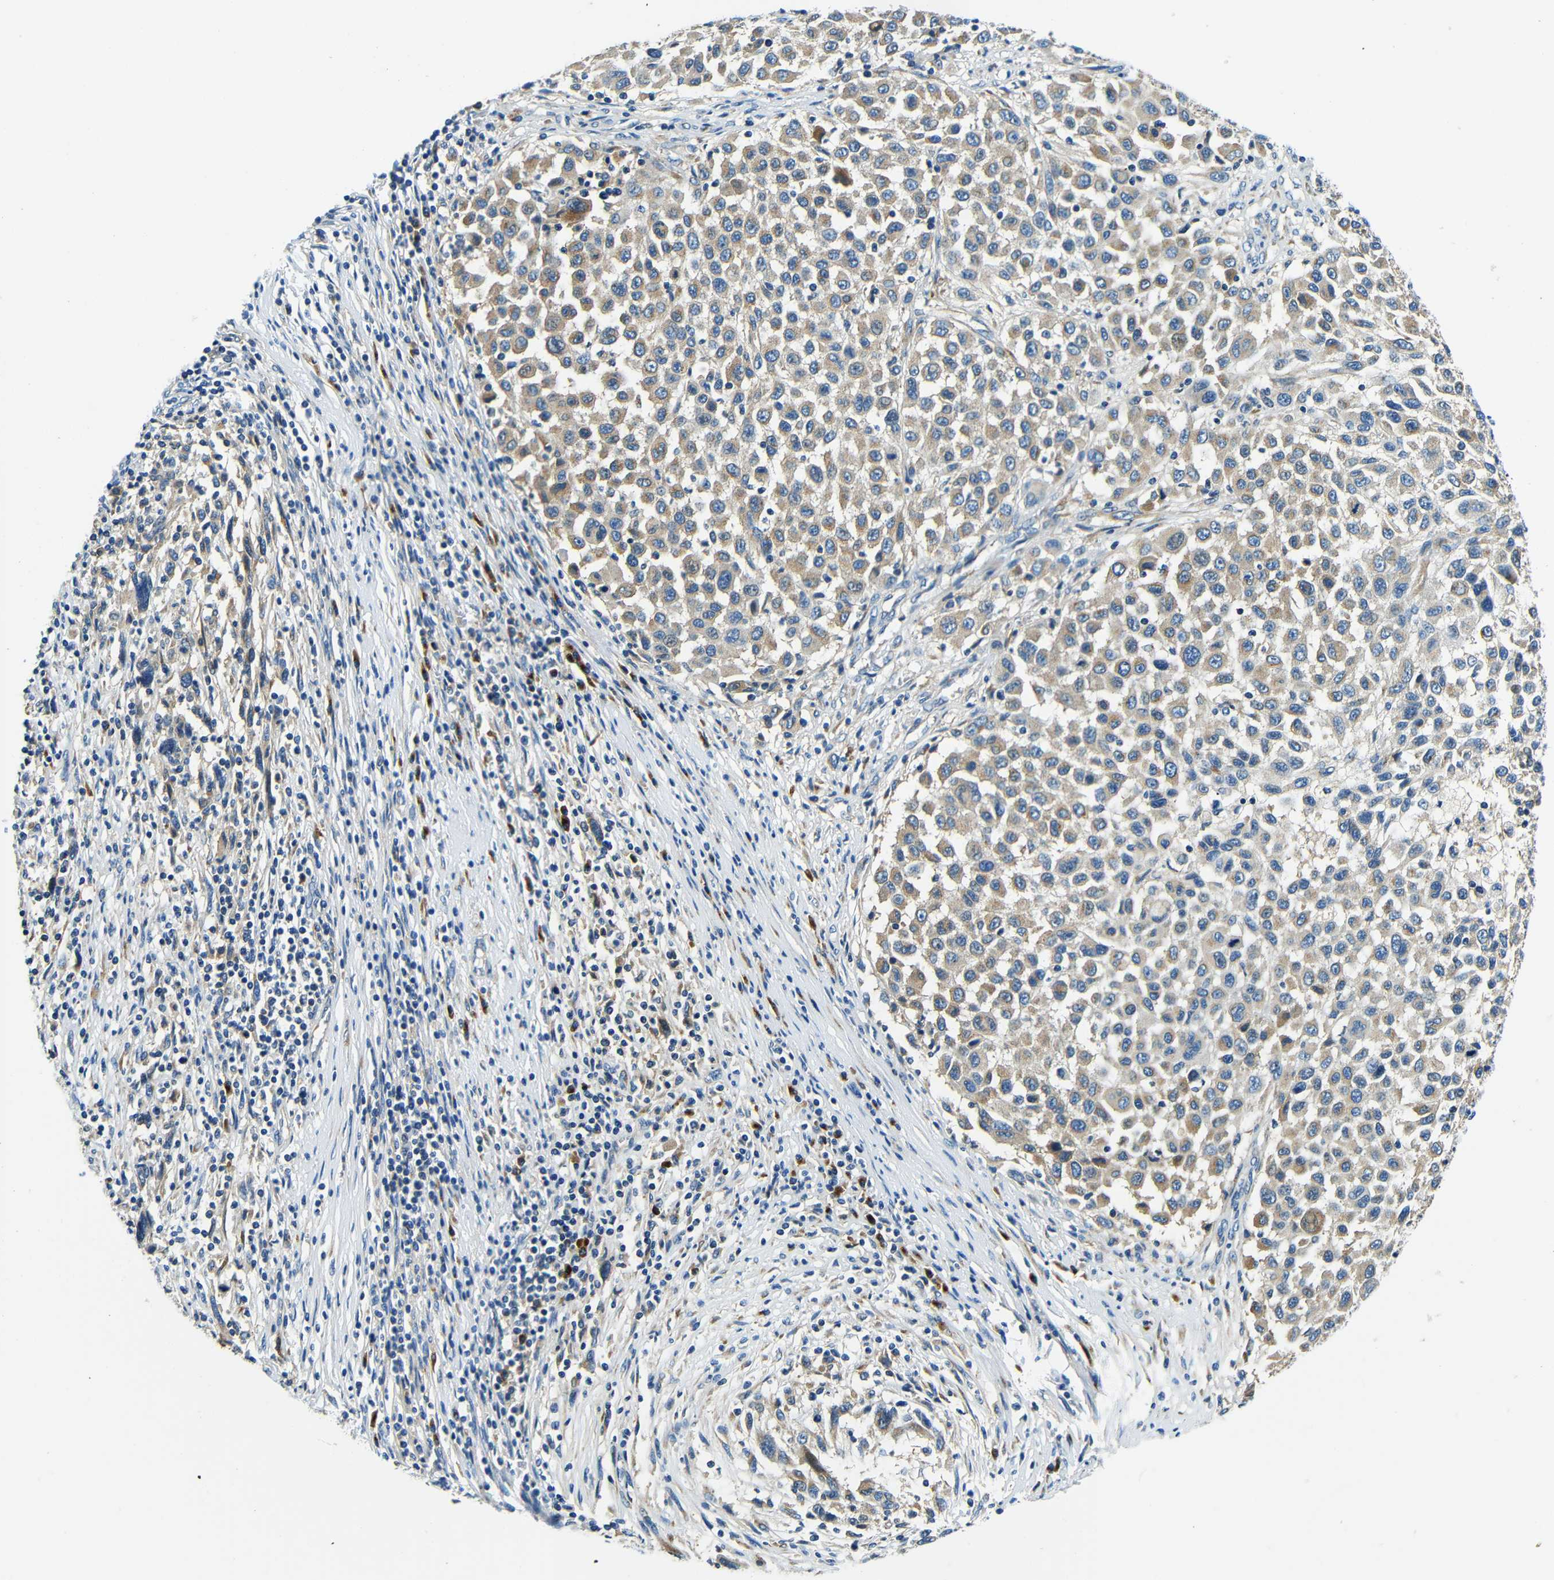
{"staining": {"intensity": "weak", "quantity": ">75%", "location": "cytoplasmic/membranous"}, "tissue": "melanoma", "cell_type": "Tumor cells", "image_type": "cancer", "snomed": [{"axis": "morphology", "description": "Malignant melanoma, Metastatic site"}, {"axis": "topography", "description": "Lymph node"}], "caption": "Malignant melanoma (metastatic site) was stained to show a protein in brown. There is low levels of weak cytoplasmic/membranous staining in approximately >75% of tumor cells. The staining is performed using DAB (3,3'-diaminobenzidine) brown chromogen to label protein expression. The nuclei are counter-stained blue using hematoxylin.", "gene": "USO1", "patient": {"sex": "male", "age": 61}}